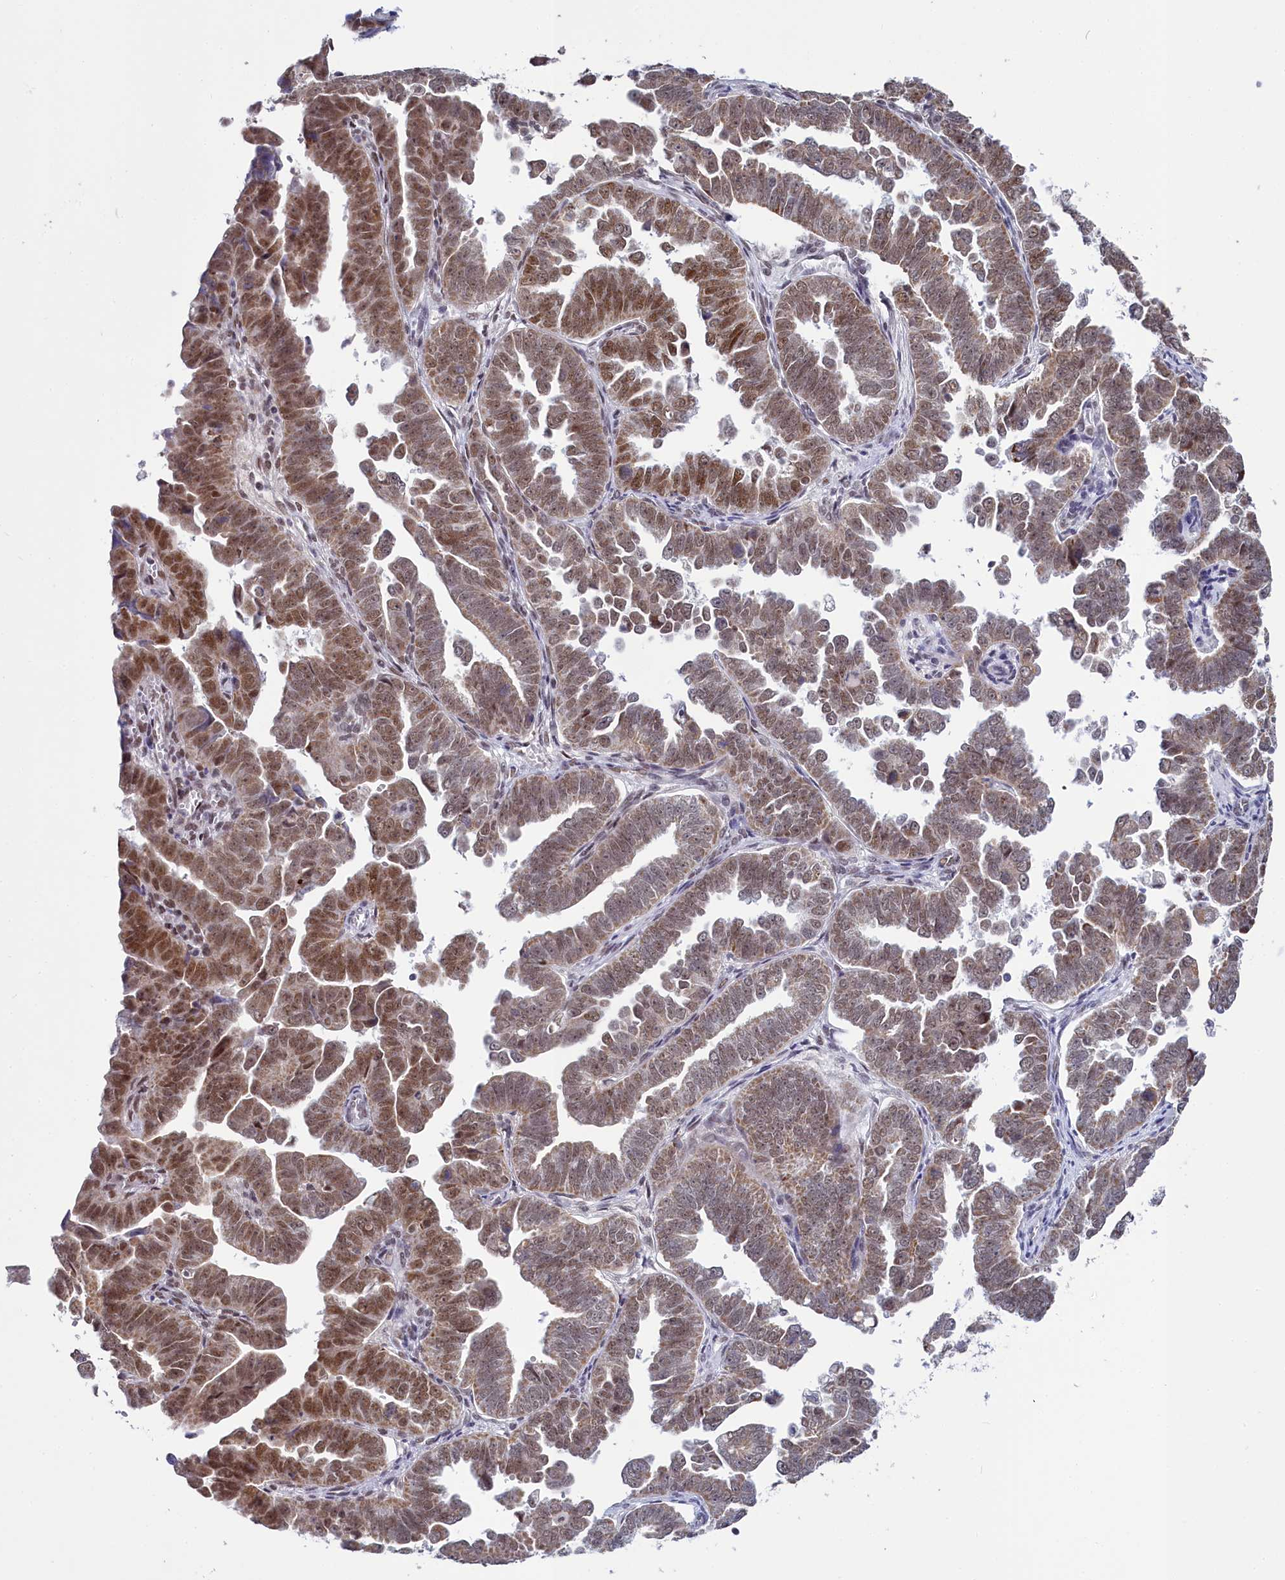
{"staining": {"intensity": "moderate", "quantity": "25%-75%", "location": "cytoplasmic/membranous,nuclear"}, "tissue": "endometrial cancer", "cell_type": "Tumor cells", "image_type": "cancer", "snomed": [{"axis": "morphology", "description": "Adenocarcinoma, NOS"}, {"axis": "topography", "description": "Endometrium"}], "caption": "Brown immunohistochemical staining in human adenocarcinoma (endometrial) reveals moderate cytoplasmic/membranous and nuclear positivity in approximately 25%-75% of tumor cells.", "gene": "PPHLN1", "patient": {"sex": "female", "age": 75}}